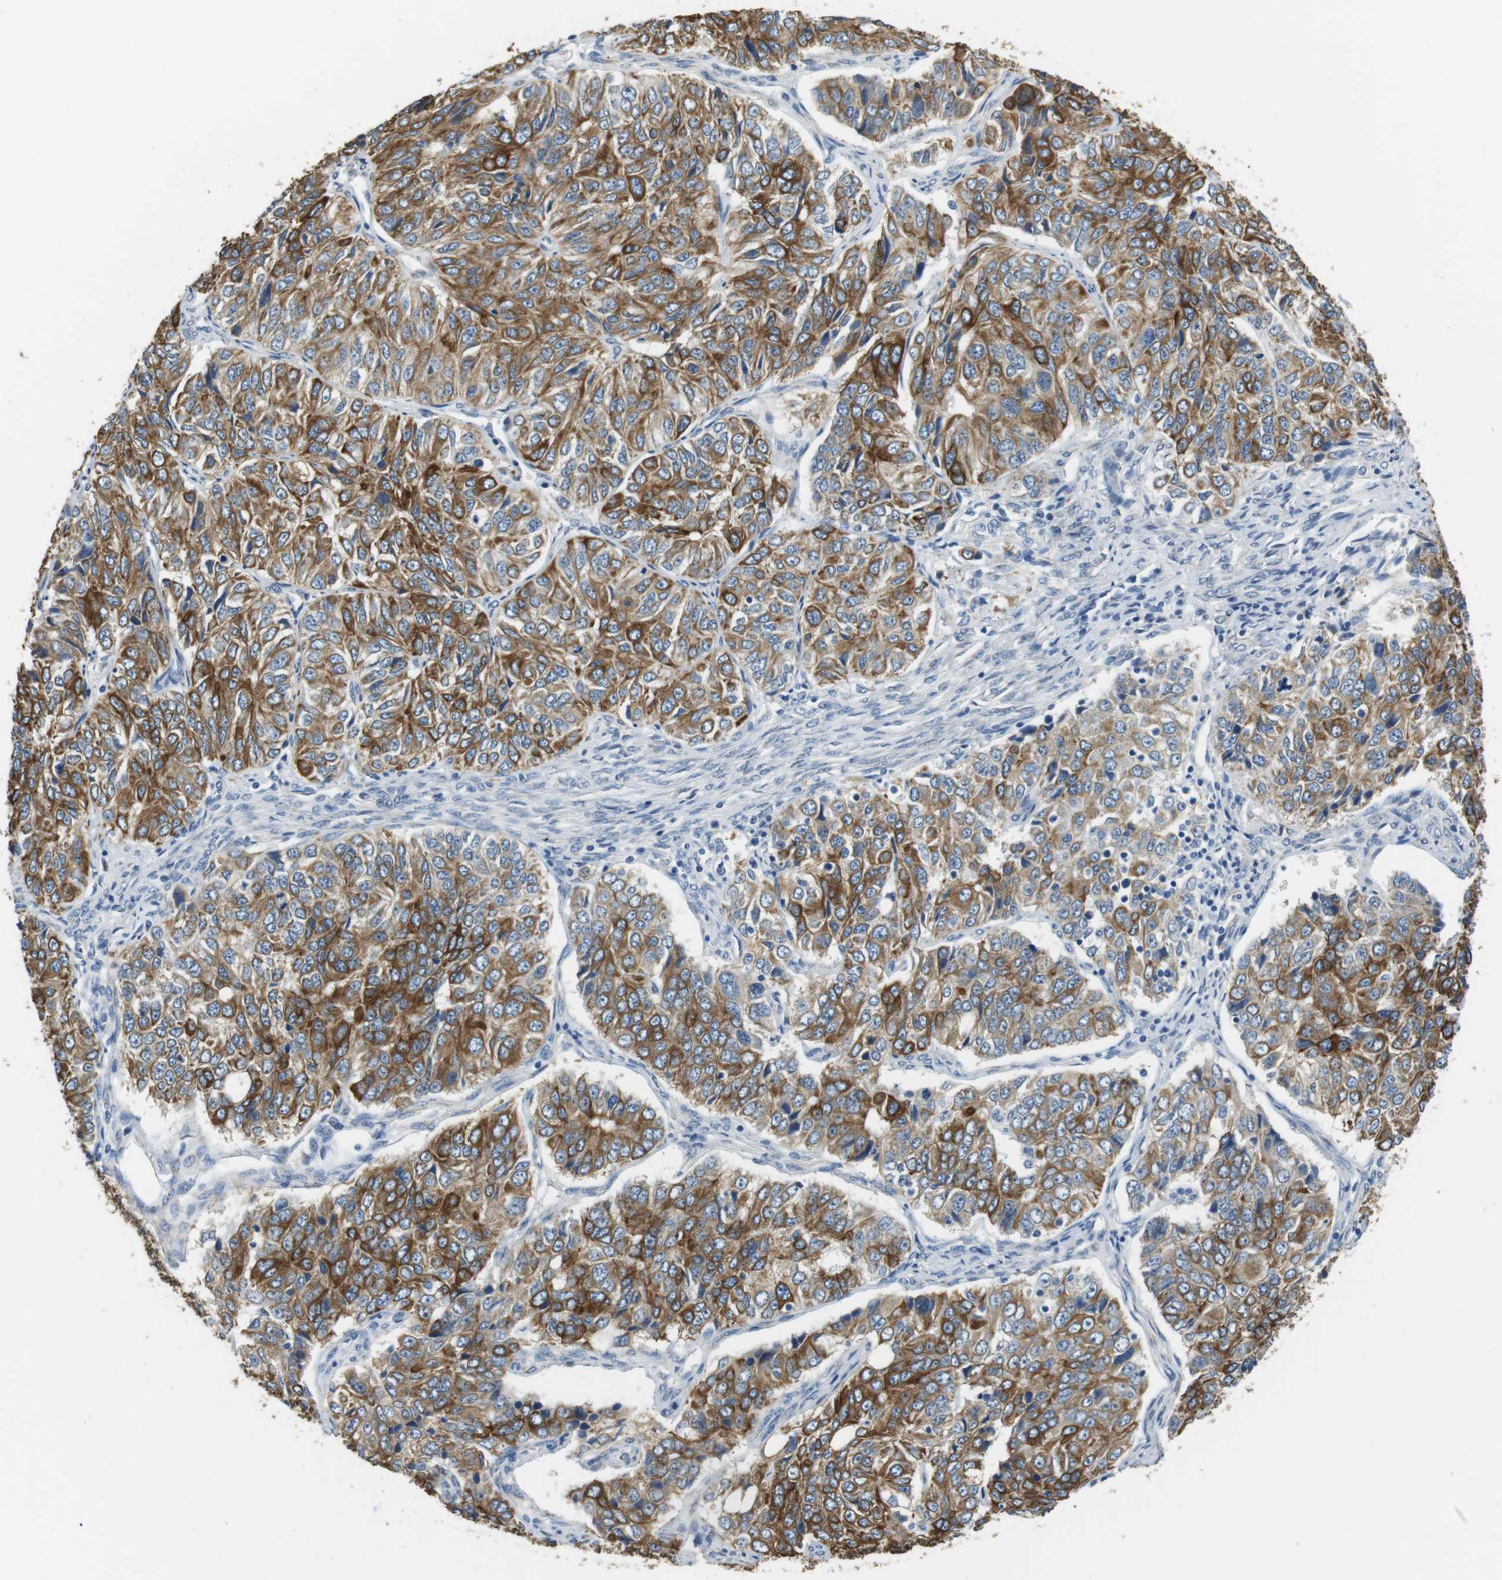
{"staining": {"intensity": "moderate", "quantity": ">75%", "location": "cytoplasmic/membranous"}, "tissue": "ovarian cancer", "cell_type": "Tumor cells", "image_type": "cancer", "snomed": [{"axis": "morphology", "description": "Carcinoma, endometroid"}, {"axis": "topography", "description": "Ovary"}], "caption": "Endometroid carcinoma (ovarian) stained with DAB immunohistochemistry (IHC) displays medium levels of moderate cytoplasmic/membranous positivity in about >75% of tumor cells.", "gene": "UNC5CL", "patient": {"sex": "female", "age": 51}}